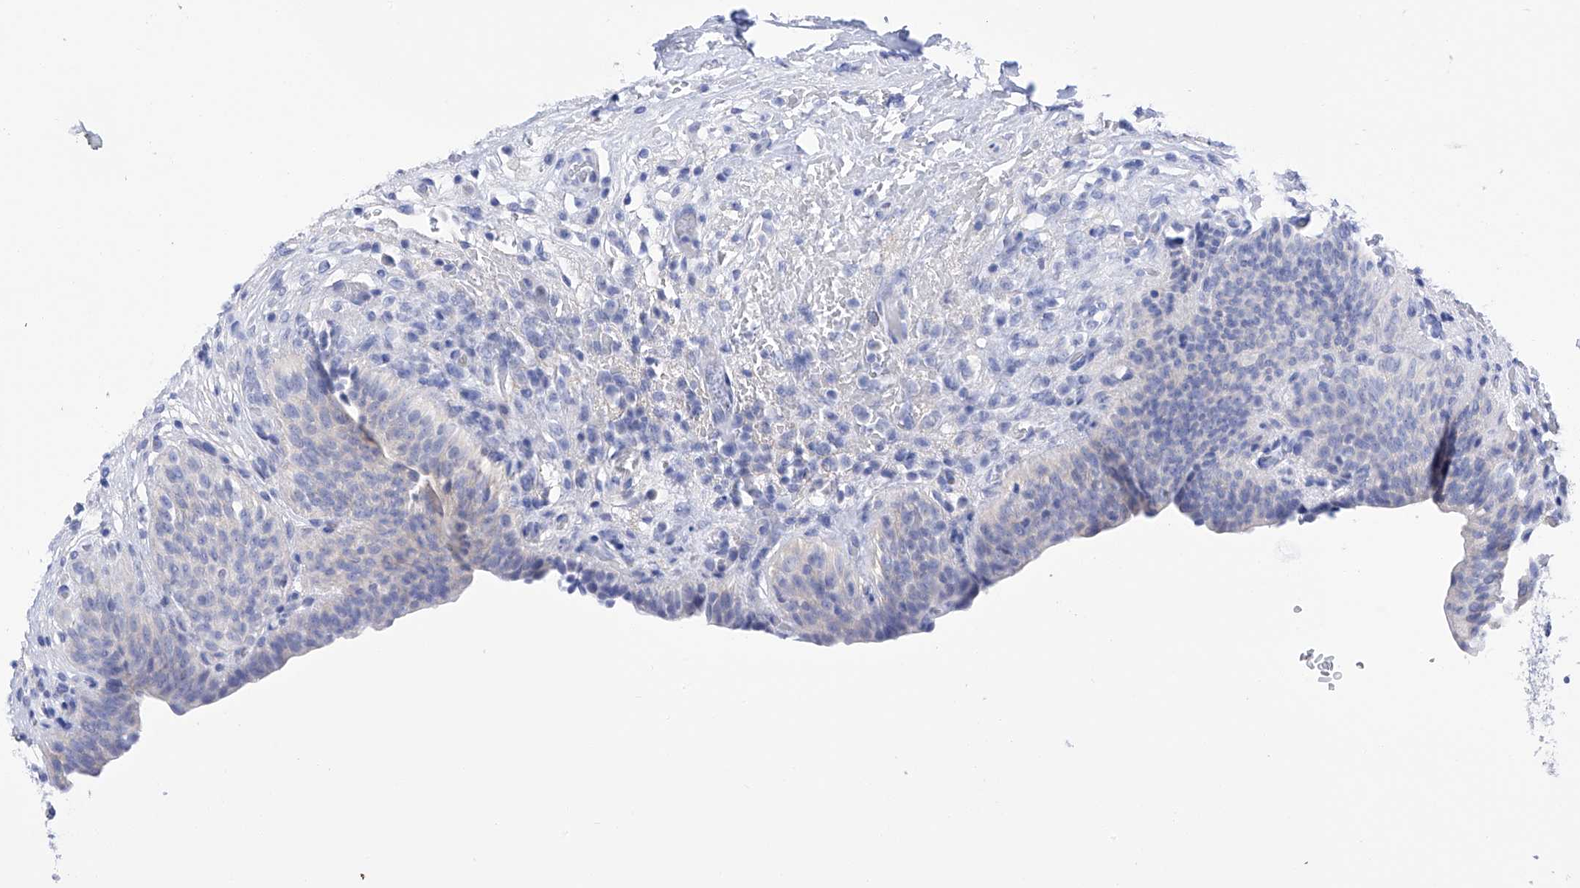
{"staining": {"intensity": "negative", "quantity": "none", "location": "none"}, "tissue": "urinary bladder", "cell_type": "Urothelial cells", "image_type": "normal", "snomed": [{"axis": "morphology", "description": "Normal tissue, NOS"}, {"axis": "topography", "description": "Urinary bladder"}], "caption": "High power microscopy micrograph of an IHC image of normal urinary bladder, revealing no significant staining in urothelial cells.", "gene": "FLG", "patient": {"sex": "male", "age": 83}}